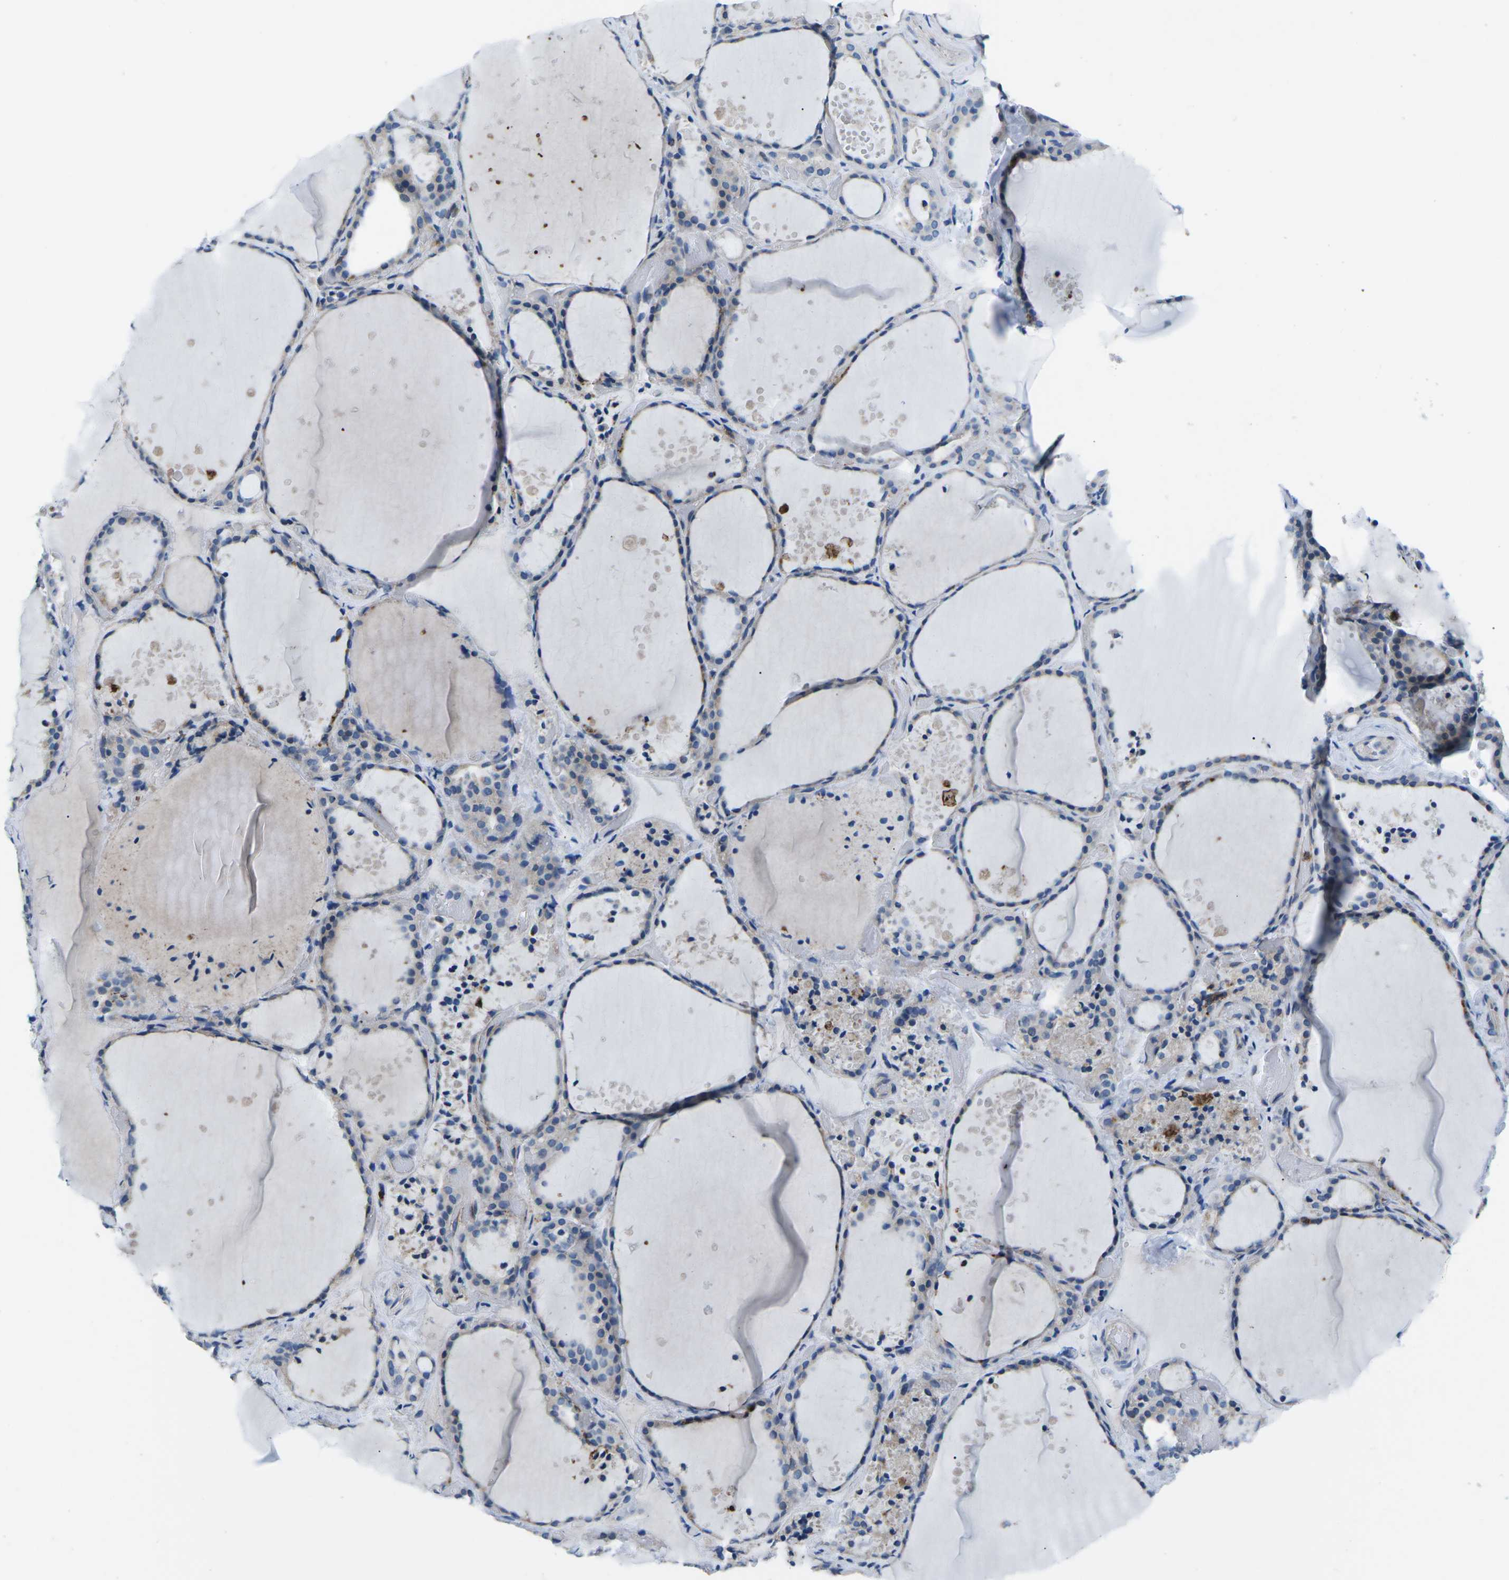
{"staining": {"intensity": "weak", "quantity": "25%-75%", "location": "cytoplasmic/membranous"}, "tissue": "thyroid gland", "cell_type": "Glandular cells", "image_type": "normal", "snomed": [{"axis": "morphology", "description": "Normal tissue, NOS"}, {"axis": "topography", "description": "Thyroid gland"}], "caption": "IHC of unremarkable human thyroid gland exhibits low levels of weak cytoplasmic/membranous staining in approximately 25%-75% of glandular cells. The staining was performed using DAB to visualize the protein expression in brown, while the nuclei were stained in blue with hematoxylin (Magnification: 20x).", "gene": "PTPN1", "patient": {"sex": "female", "age": 44}}